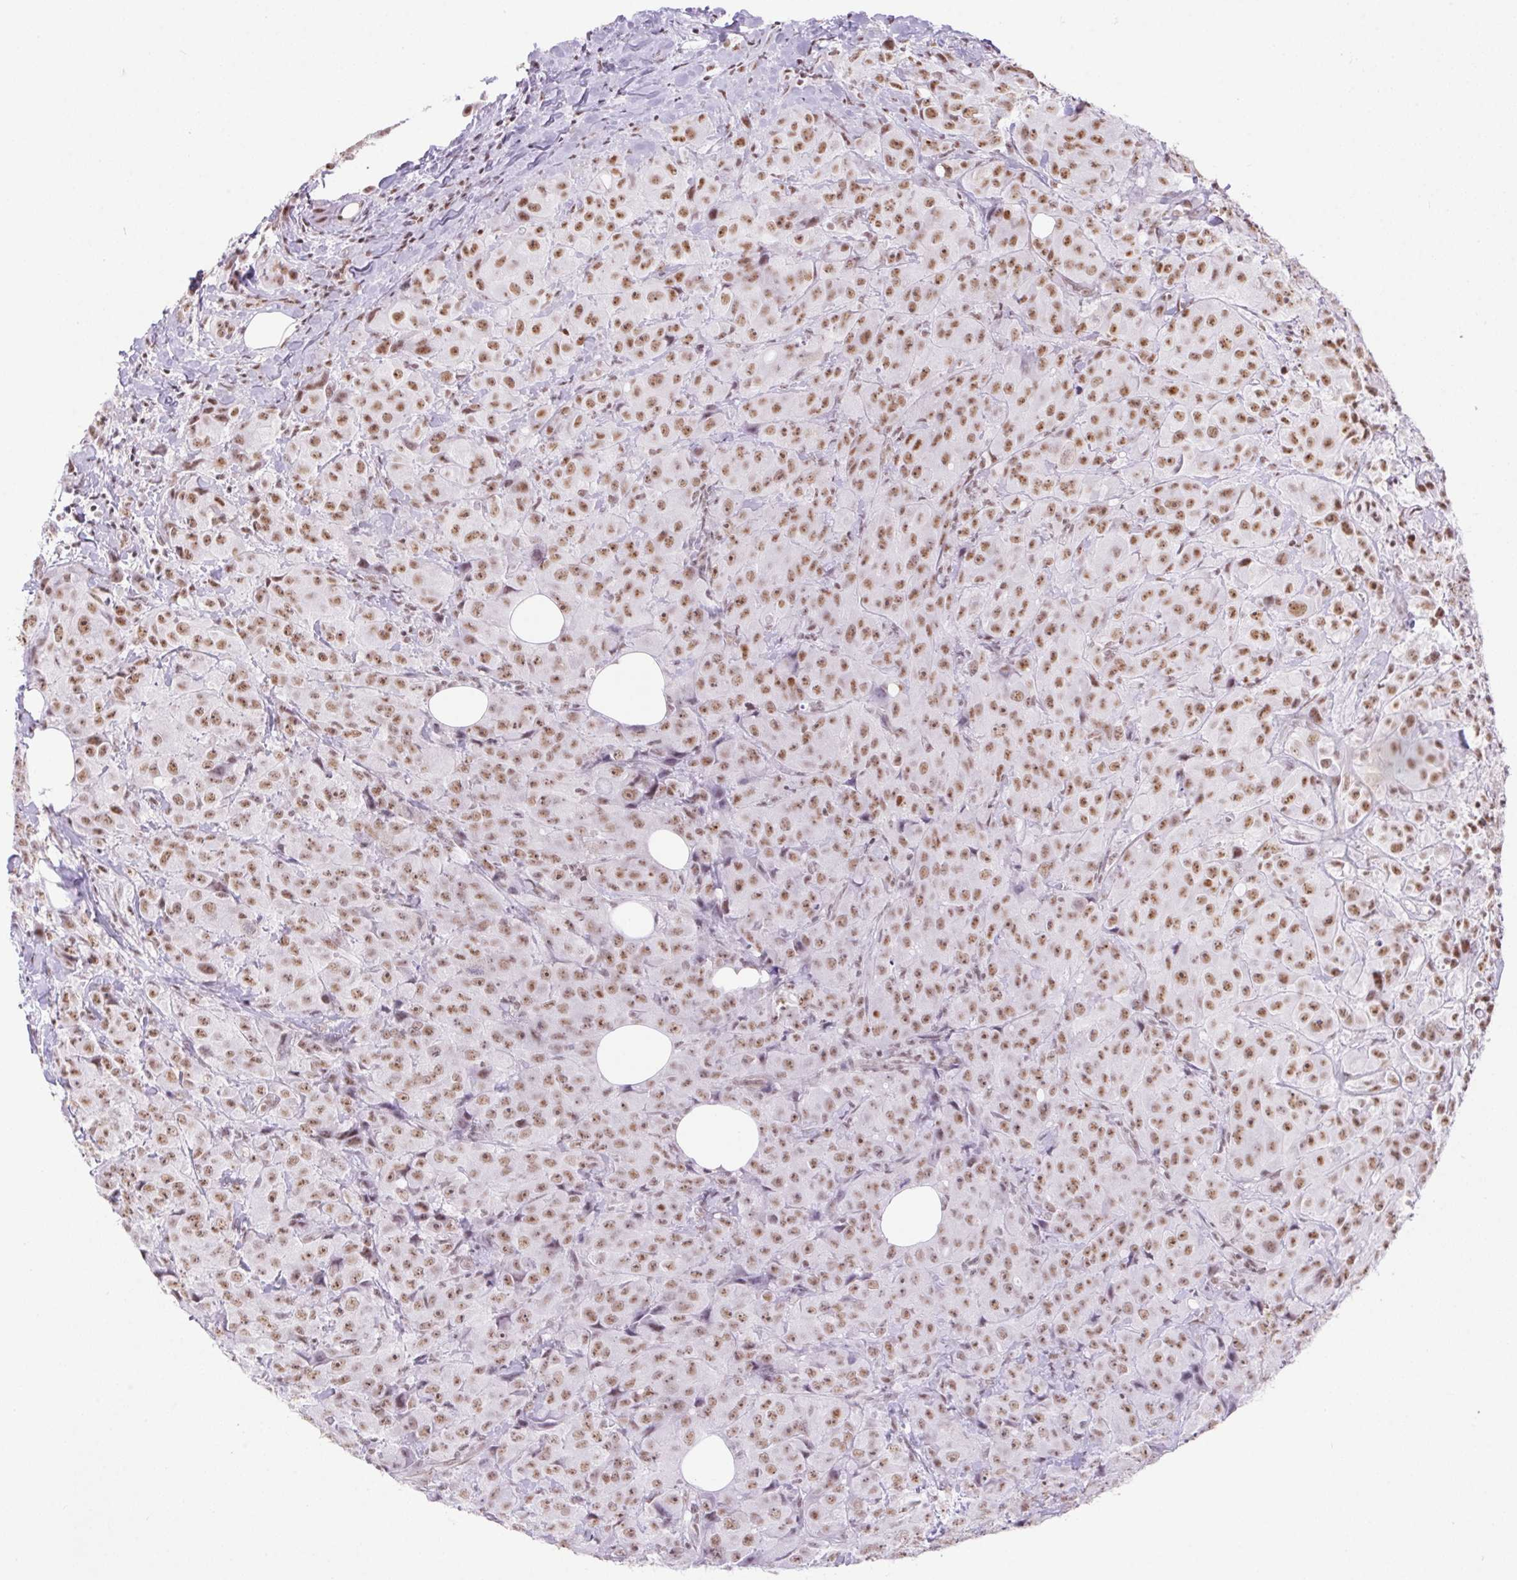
{"staining": {"intensity": "moderate", "quantity": "25%-75%", "location": "nuclear"}, "tissue": "breast cancer", "cell_type": "Tumor cells", "image_type": "cancer", "snomed": [{"axis": "morphology", "description": "Normal tissue, NOS"}, {"axis": "morphology", "description": "Duct carcinoma"}, {"axis": "topography", "description": "Breast"}], "caption": "Human invasive ductal carcinoma (breast) stained for a protein (brown) demonstrates moderate nuclear positive positivity in about 25%-75% of tumor cells.", "gene": "DDX17", "patient": {"sex": "female", "age": 43}}